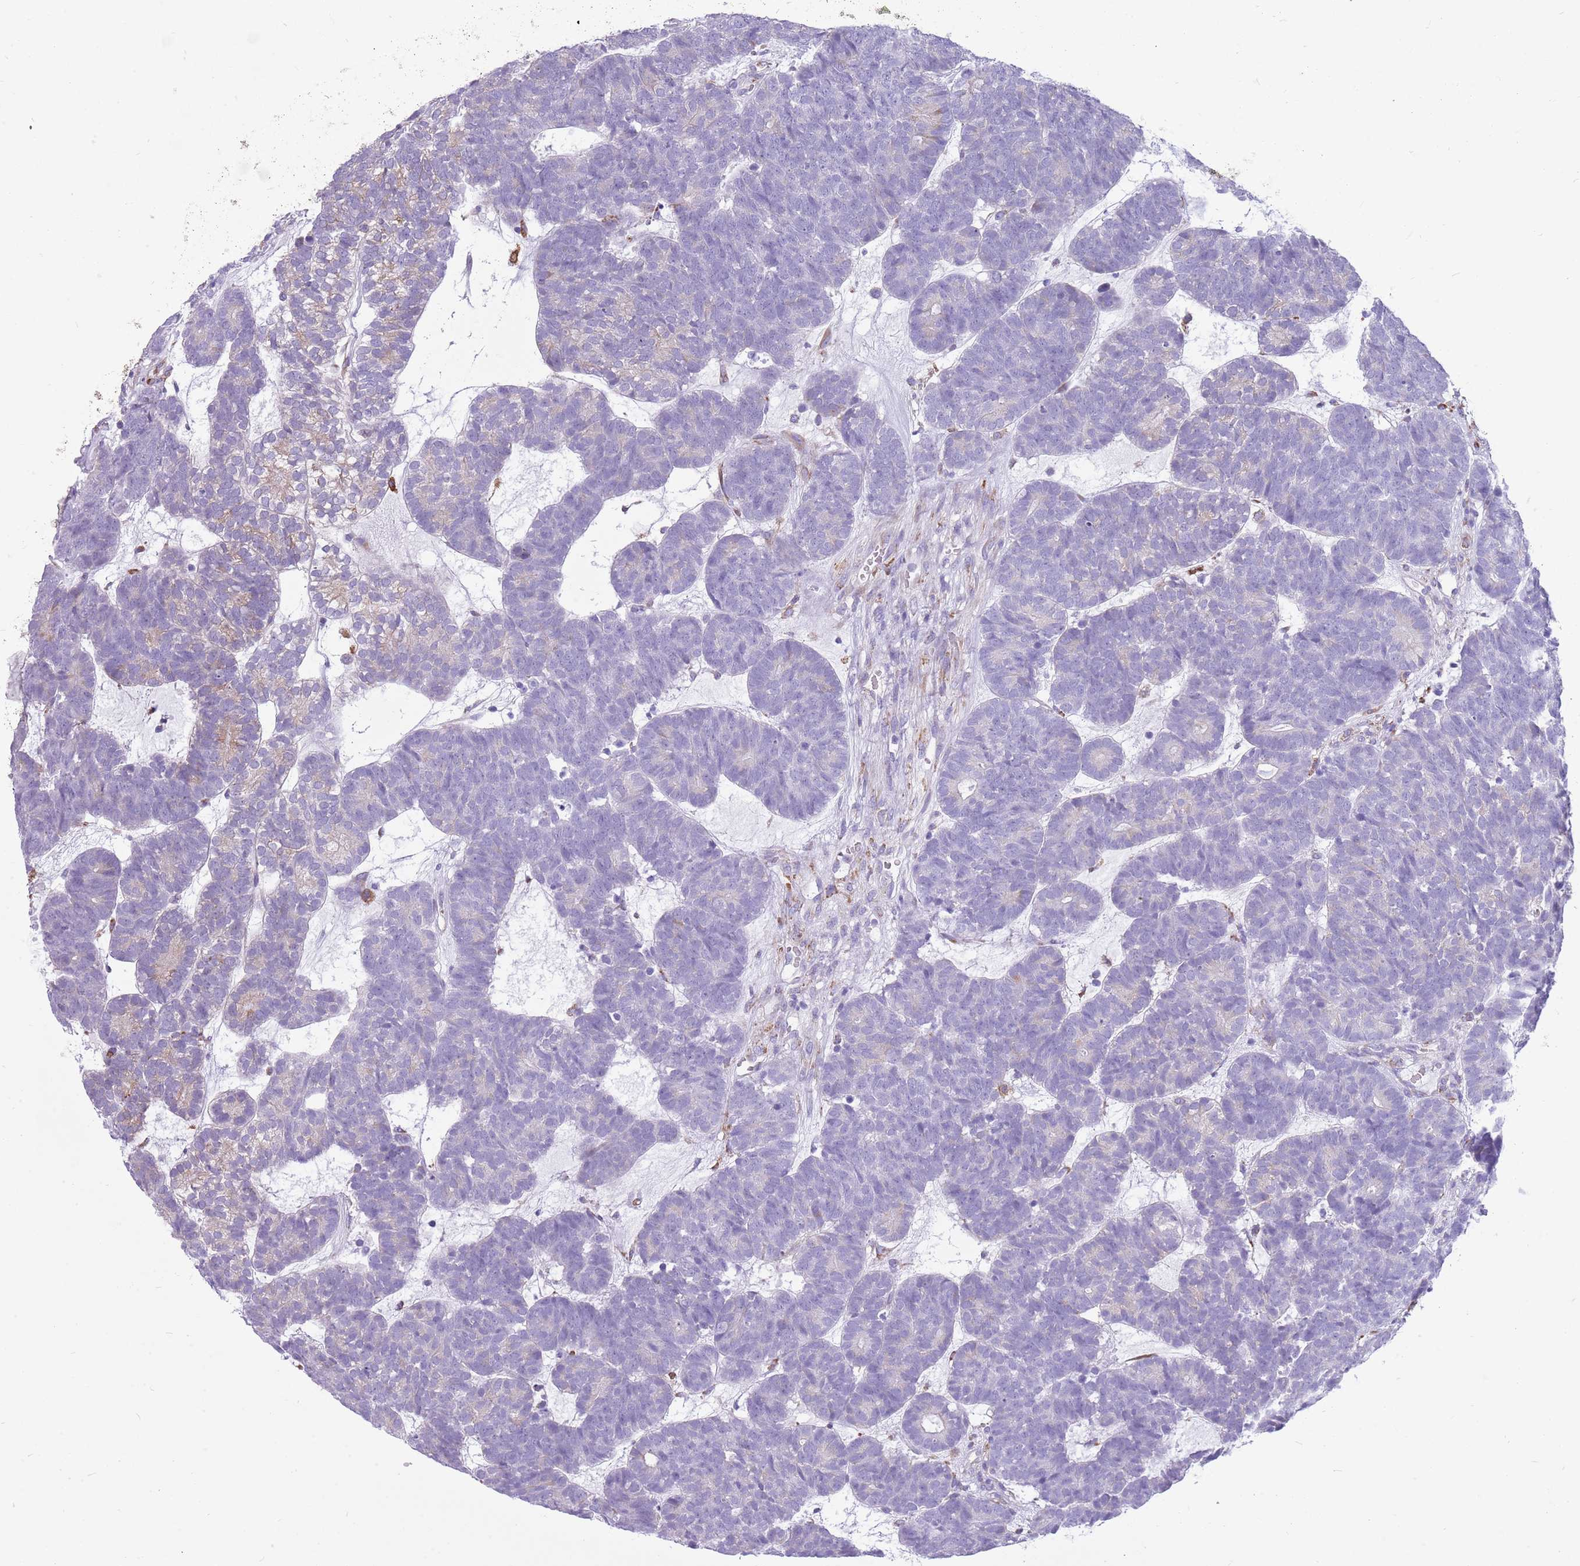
{"staining": {"intensity": "negative", "quantity": "none", "location": "none"}, "tissue": "head and neck cancer", "cell_type": "Tumor cells", "image_type": "cancer", "snomed": [{"axis": "morphology", "description": "Adenocarcinoma, NOS"}, {"axis": "topography", "description": "Head-Neck"}], "caption": "Tumor cells are negative for brown protein staining in head and neck cancer (adenocarcinoma). The staining is performed using DAB brown chromogen with nuclei counter-stained in using hematoxylin.", "gene": "KCTD19", "patient": {"sex": "female", "age": 81}}